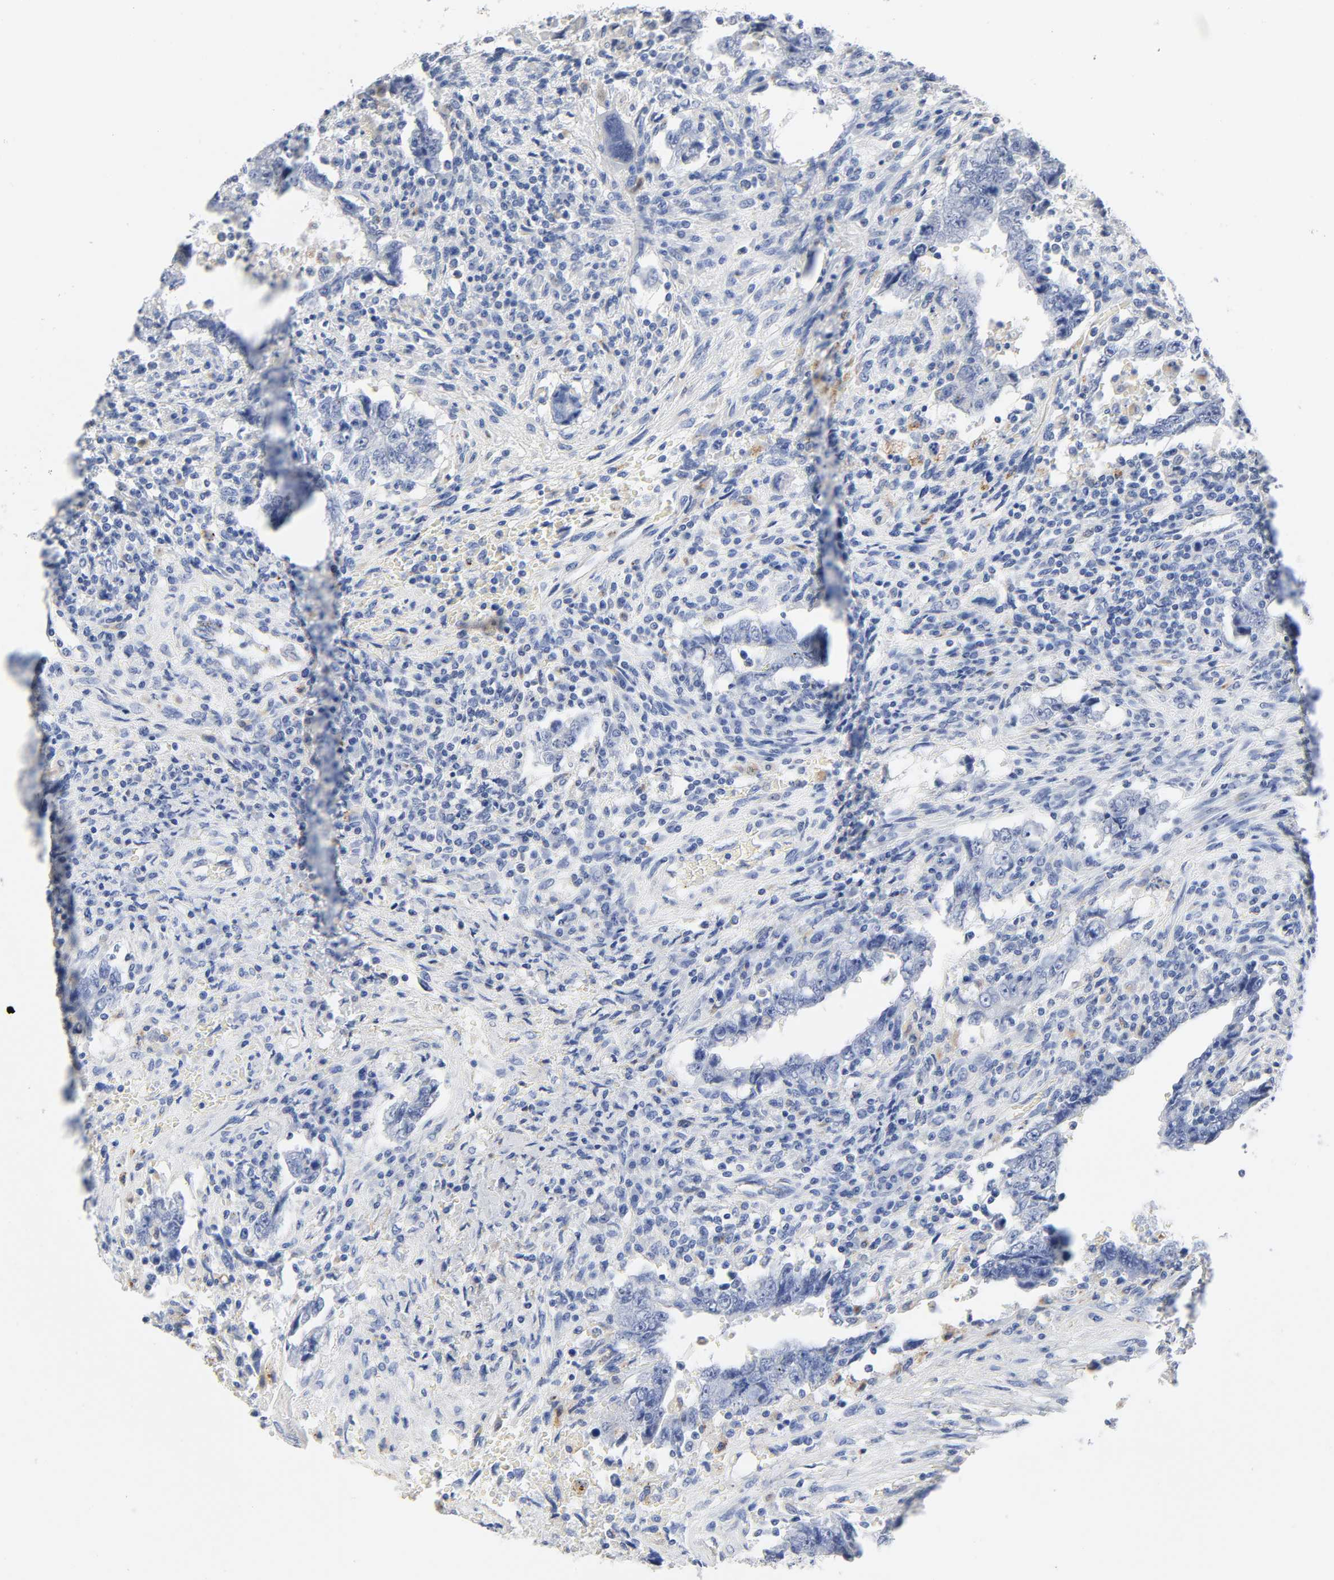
{"staining": {"intensity": "negative", "quantity": "none", "location": "none"}, "tissue": "testis cancer", "cell_type": "Tumor cells", "image_type": "cancer", "snomed": [{"axis": "morphology", "description": "Carcinoma, Embryonal, NOS"}, {"axis": "topography", "description": "Testis"}], "caption": "The histopathology image displays no significant positivity in tumor cells of embryonal carcinoma (testis).", "gene": "PLP1", "patient": {"sex": "male", "age": 26}}